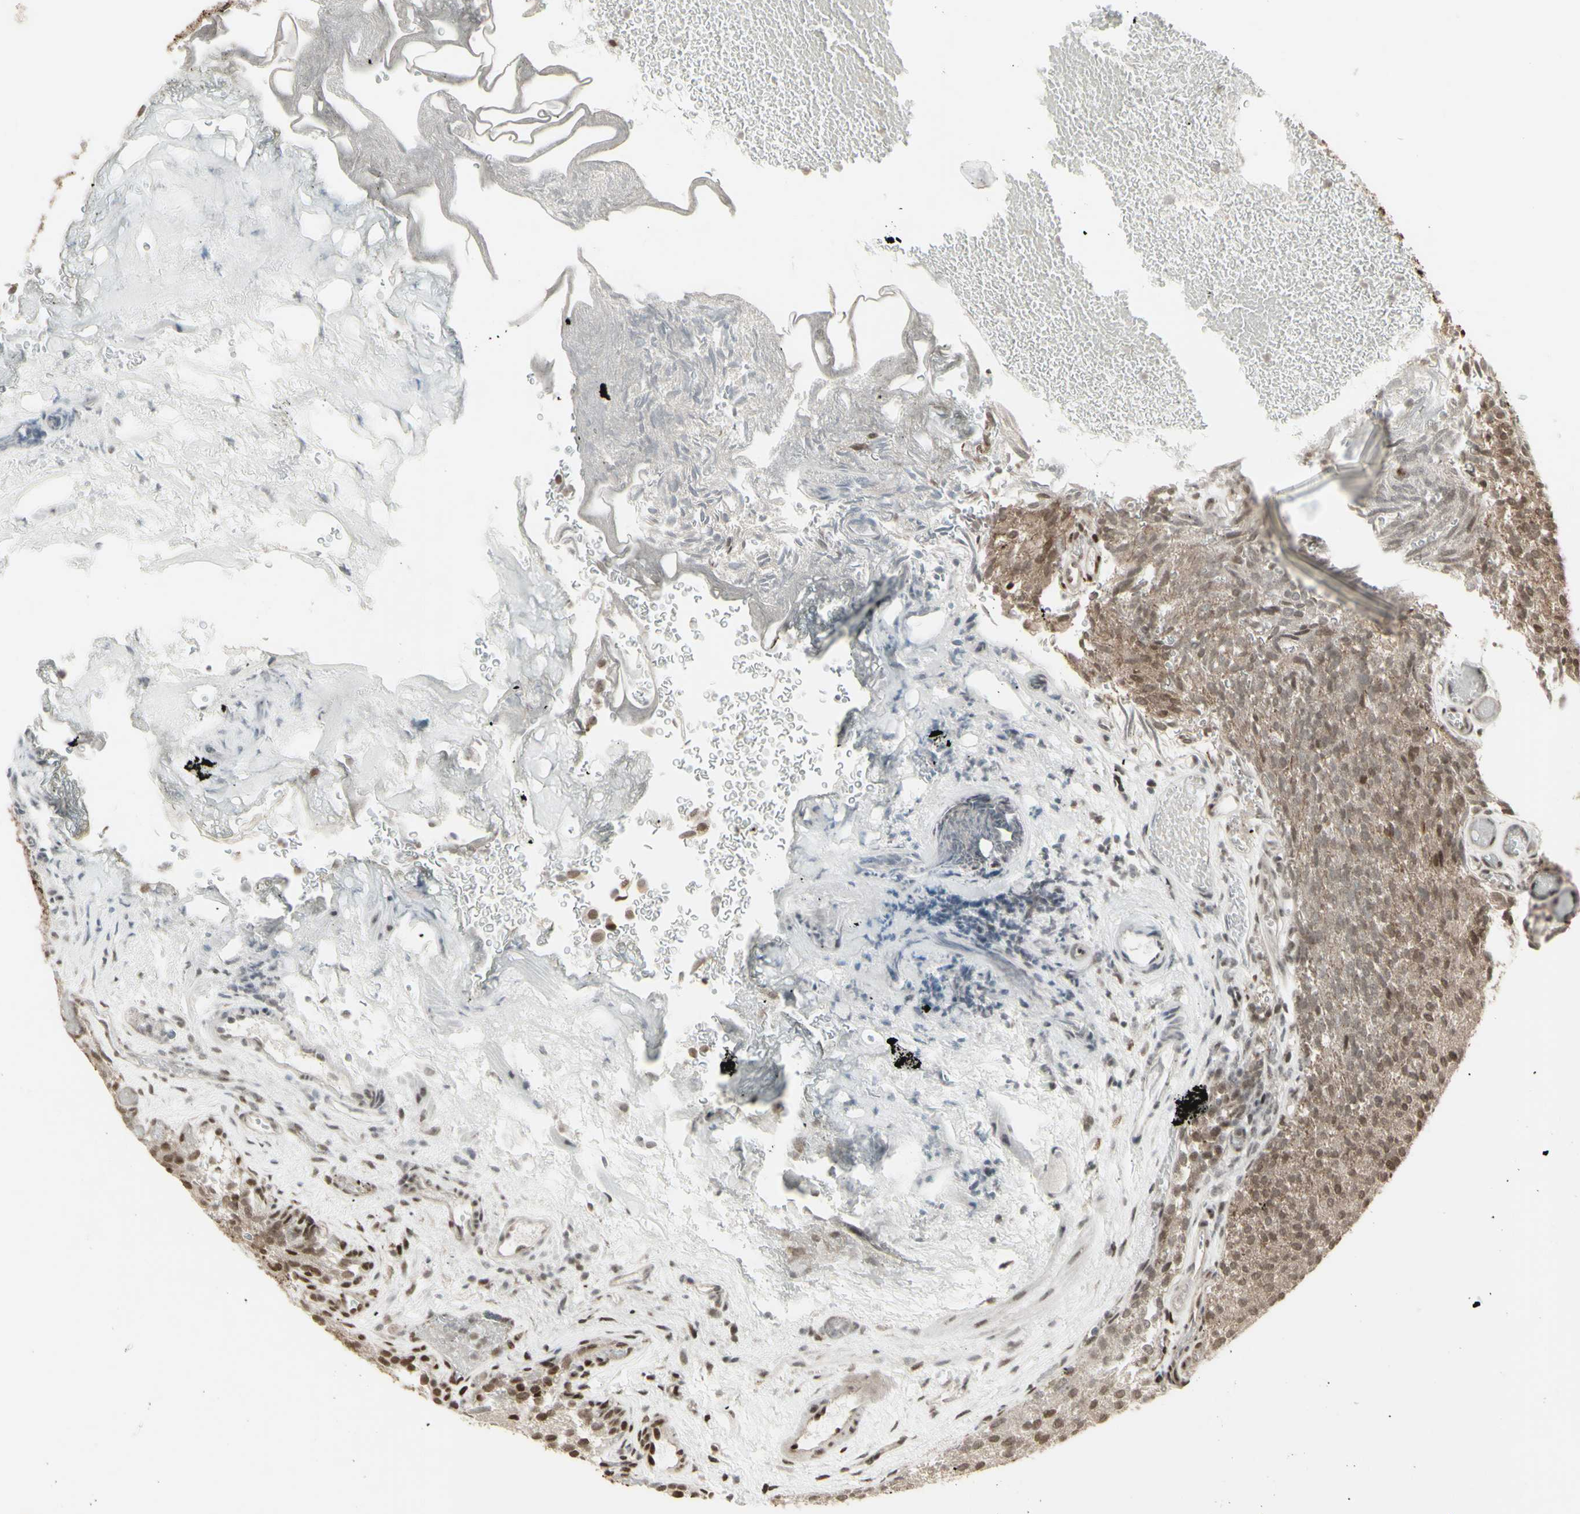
{"staining": {"intensity": "strong", "quantity": ">75%", "location": "cytoplasmic/membranous,nuclear"}, "tissue": "urothelial cancer", "cell_type": "Tumor cells", "image_type": "cancer", "snomed": [{"axis": "morphology", "description": "Urothelial carcinoma, Low grade"}, {"axis": "topography", "description": "Urinary bladder"}], "caption": "High-power microscopy captured an immunohistochemistry (IHC) image of low-grade urothelial carcinoma, revealing strong cytoplasmic/membranous and nuclear expression in about >75% of tumor cells.", "gene": "CBX1", "patient": {"sex": "male", "age": 78}}